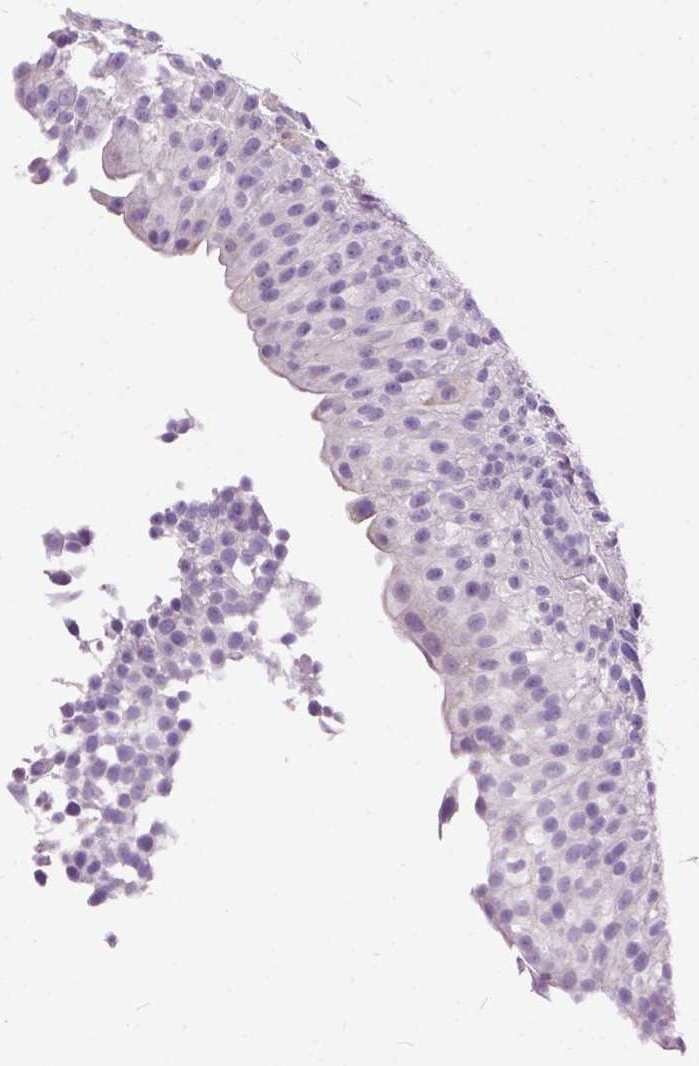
{"staining": {"intensity": "negative", "quantity": "none", "location": "none"}, "tissue": "urothelial cancer", "cell_type": "Tumor cells", "image_type": "cancer", "snomed": [{"axis": "morphology", "description": "Urothelial carcinoma, Low grade"}, {"axis": "topography", "description": "Urinary bladder"}], "caption": "Immunohistochemistry (IHC) of urothelial cancer displays no staining in tumor cells. (Brightfield microscopy of DAB immunohistochemistry (IHC) at high magnification).", "gene": "MAPT", "patient": {"sex": "male", "age": 70}}